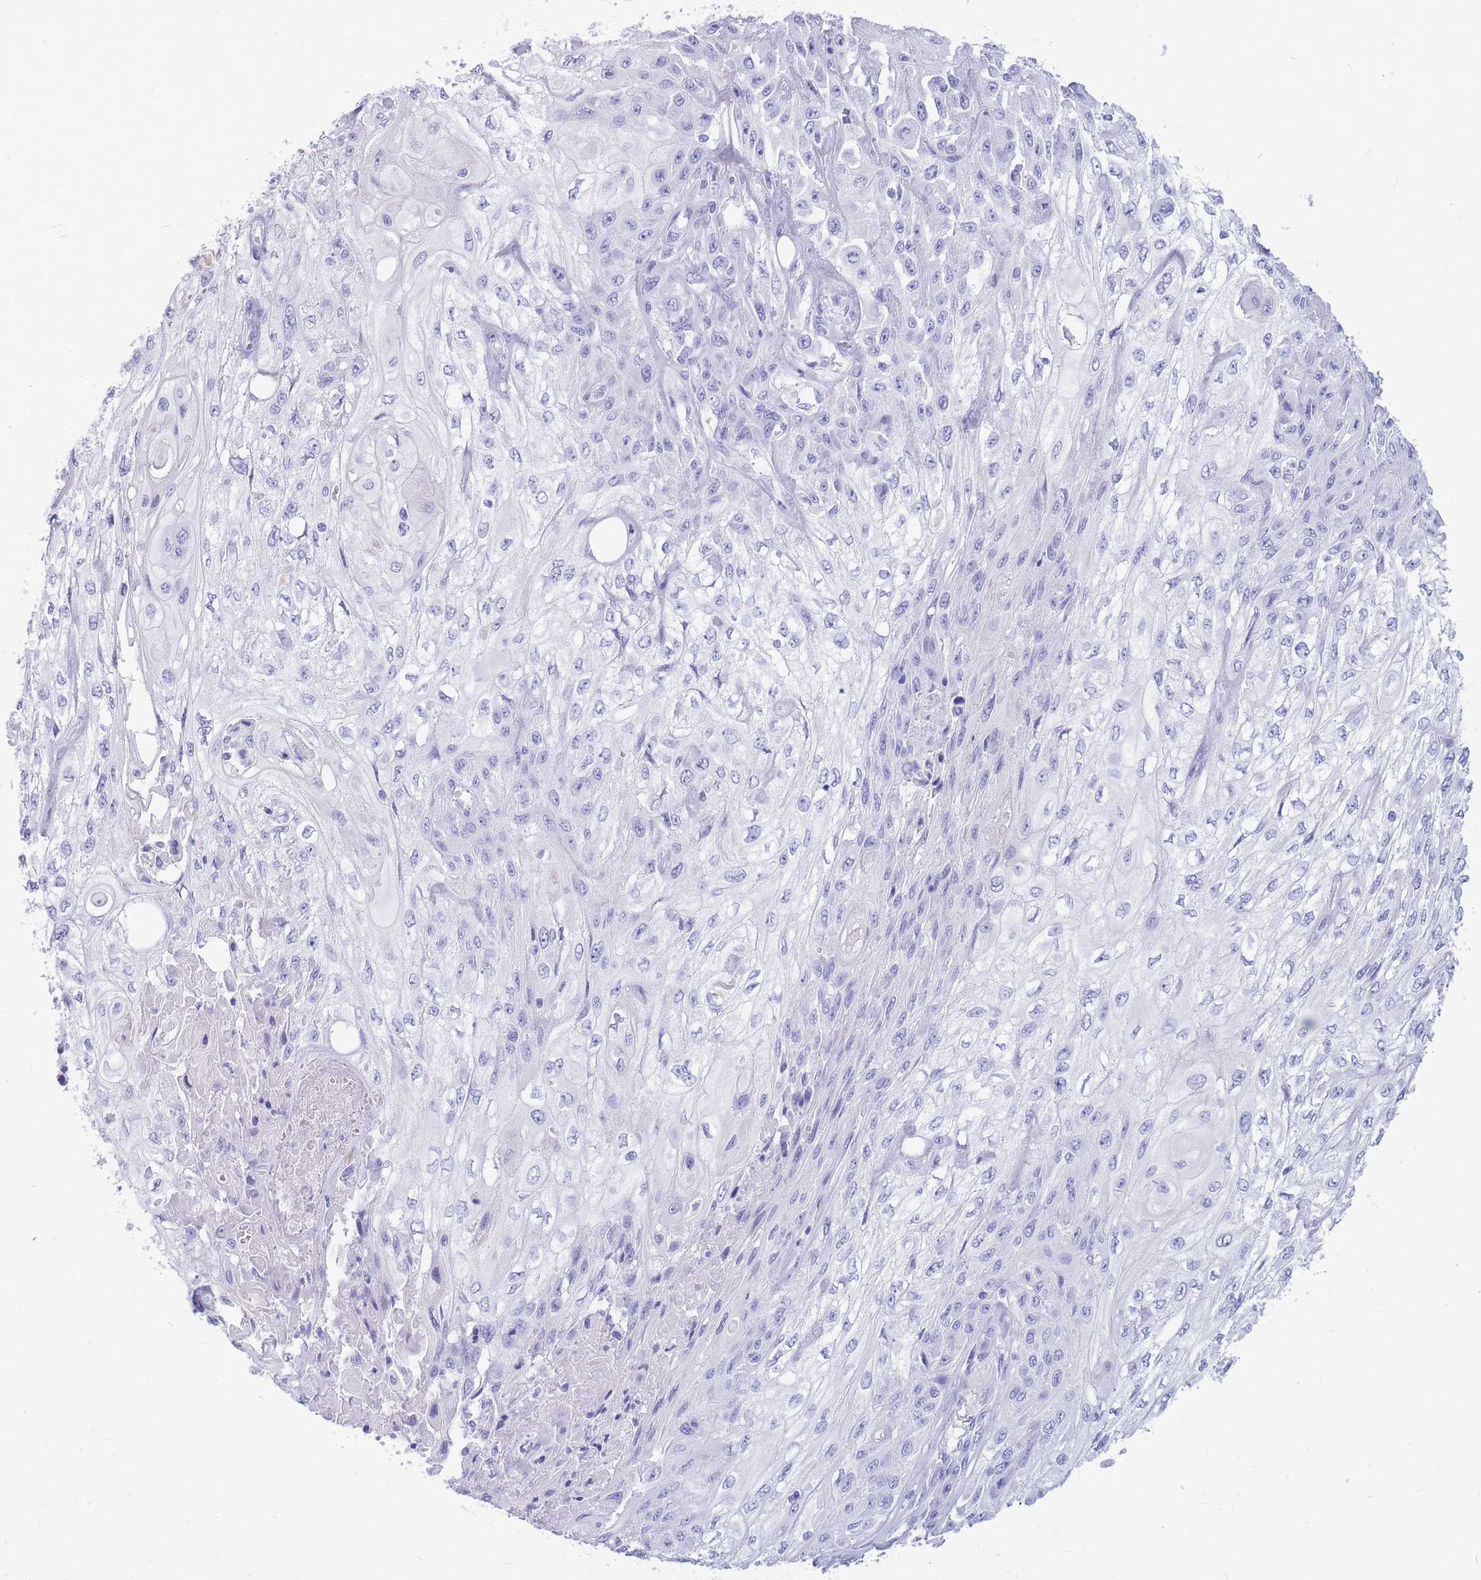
{"staining": {"intensity": "negative", "quantity": "none", "location": "none"}, "tissue": "skin cancer", "cell_type": "Tumor cells", "image_type": "cancer", "snomed": [{"axis": "morphology", "description": "Squamous cell carcinoma, NOS"}, {"axis": "morphology", "description": "Squamous cell carcinoma, metastatic, NOS"}, {"axis": "topography", "description": "Skin"}, {"axis": "topography", "description": "Lymph node"}], "caption": "Skin cancer was stained to show a protein in brown. There is no significant staining in tumor cells.", "gene": "ZFP62", "patient": {"sex": "male", "age": 75}}